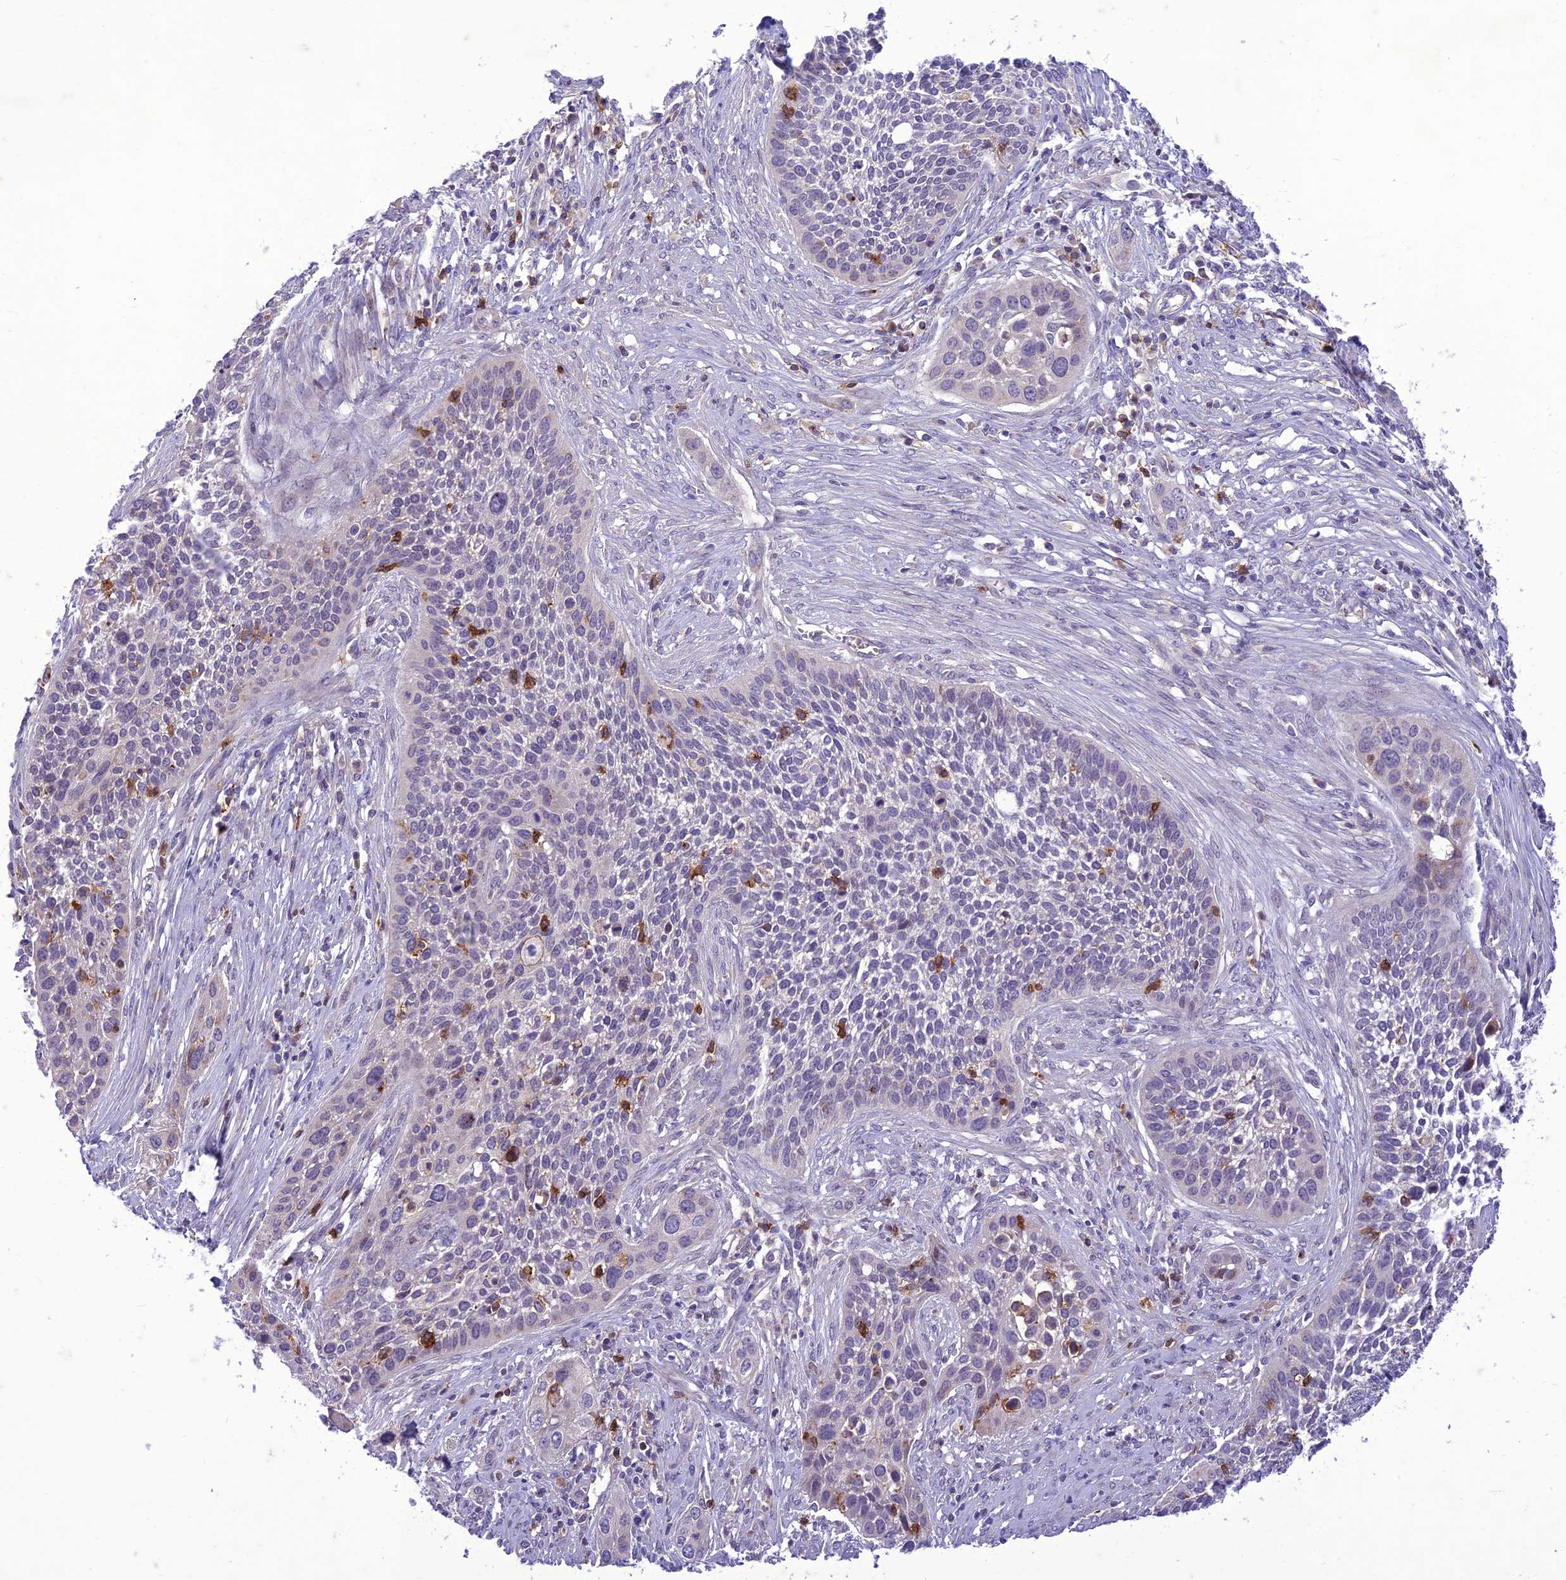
{"staining": {"intensity": "negative", "quantity": "none", "location": "none"}, "tissue": "cervical cancer", "cell_type": "Tumor cells", "image_type": "cancer", "snomed": [{"axis": "morphology", "description": "Squamous cell carcinoma, NOS"}, {"axis": "topography", "description": "Cervix"}], "caption": "Micrograph shows no significant protein staining in tumor cells of cervical cancer (squamous cell carcinoma). Brightfield microscopy of immunohistochemistry (IHC) stained with DAB (brown) and hematoxylin (blue), captured at high magnification.", "gene": "ITGAE", "patient": {"sex": "female", "age": 34}}